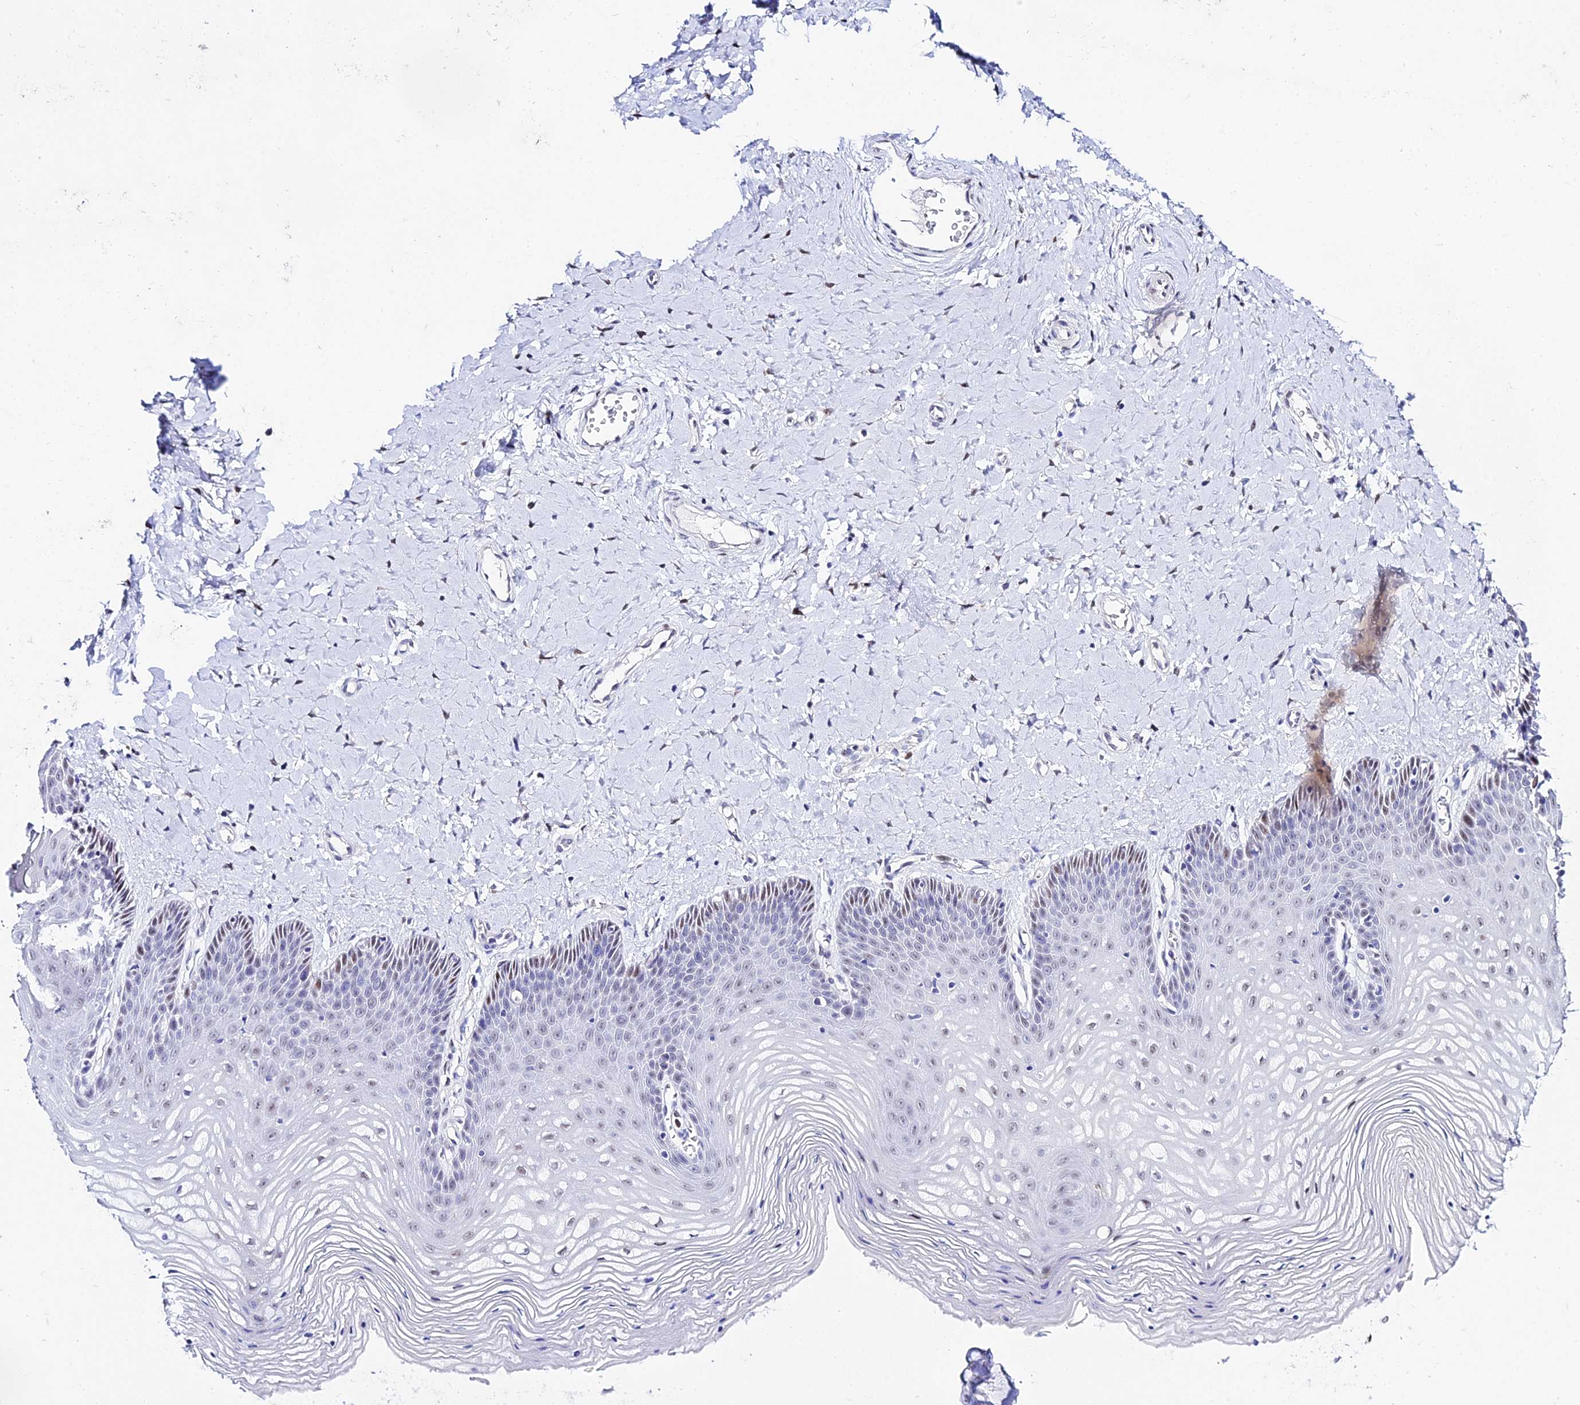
{"staining": {"intensity": "moderate", "quantity": "<25%", "location": "nuclear"}, "tissue": "vagina", "cell_type": "Squamous epithelial cells", "image_type": "normal", "snomed": [{"axis": "morphology", "description": "Normal tissue, NOS"}, {"axis": "topography", "description": "Vagina"}], "caption": "Immunohistochemical staining of normal vagina reveals moderate nuclear protein staining in about <25% of squamous epithelial cells.", "gene": "POFUT2", "patient": {"sex": "female", "age": 65}}